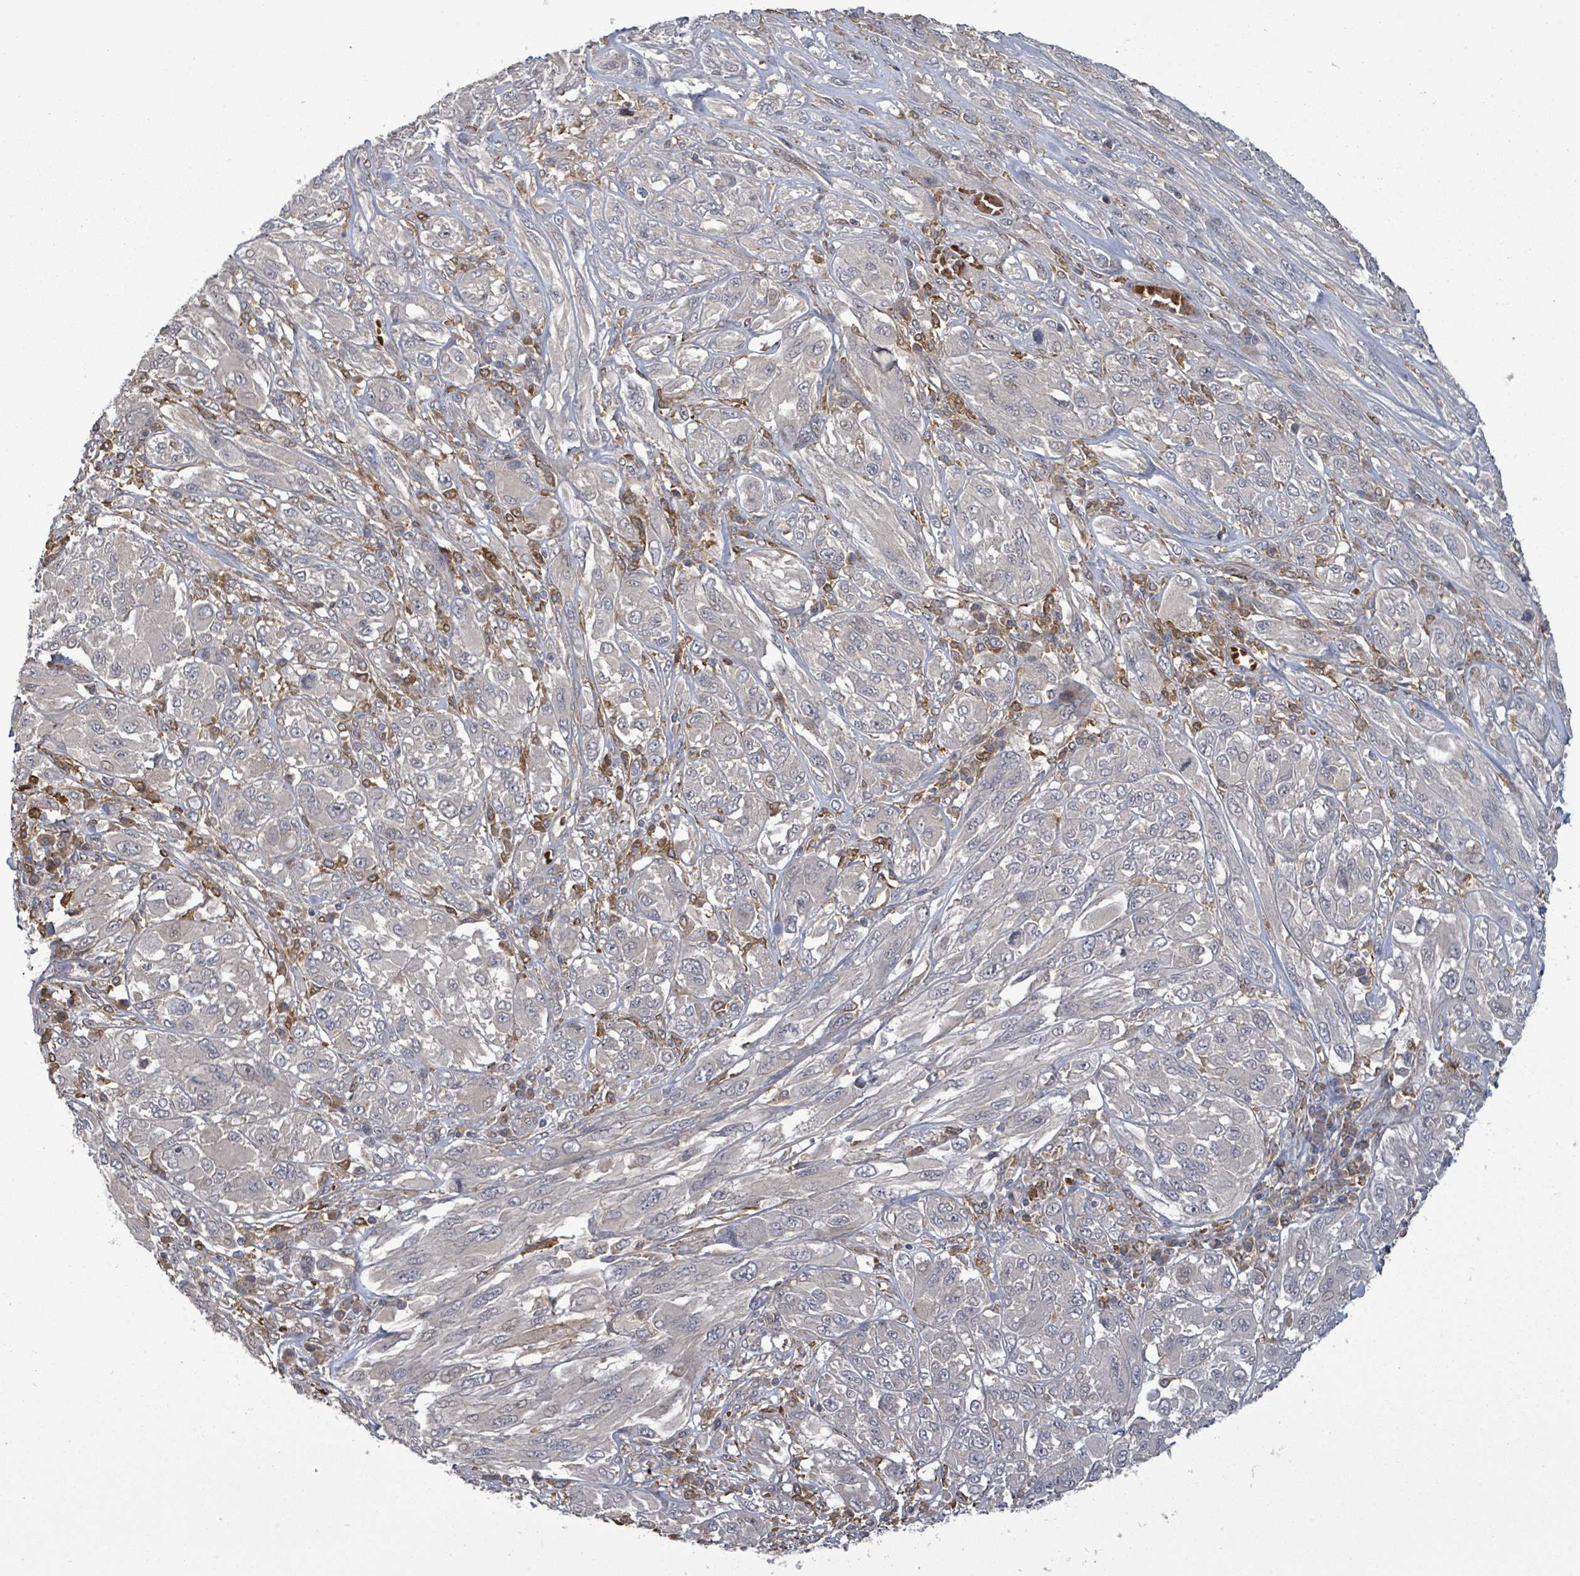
{"staining": {"intensity": "negative", "quantity": "none", "location": "none"}, "tissue": "melanoma", "cell_type": "Tumor cells", "image_type": "cancer", "snomed": [{"axis": "morphology", "description": "Malignant melanoma, NOS"}, {"axis": "topography", "description": "Skin"}], "caption": "Immunohistochemical staining of malignant melanoma reveals no significant staining in tumor cells.", "gene": "MAP3K6", "patient": {"sex": "female", "age": 91}}